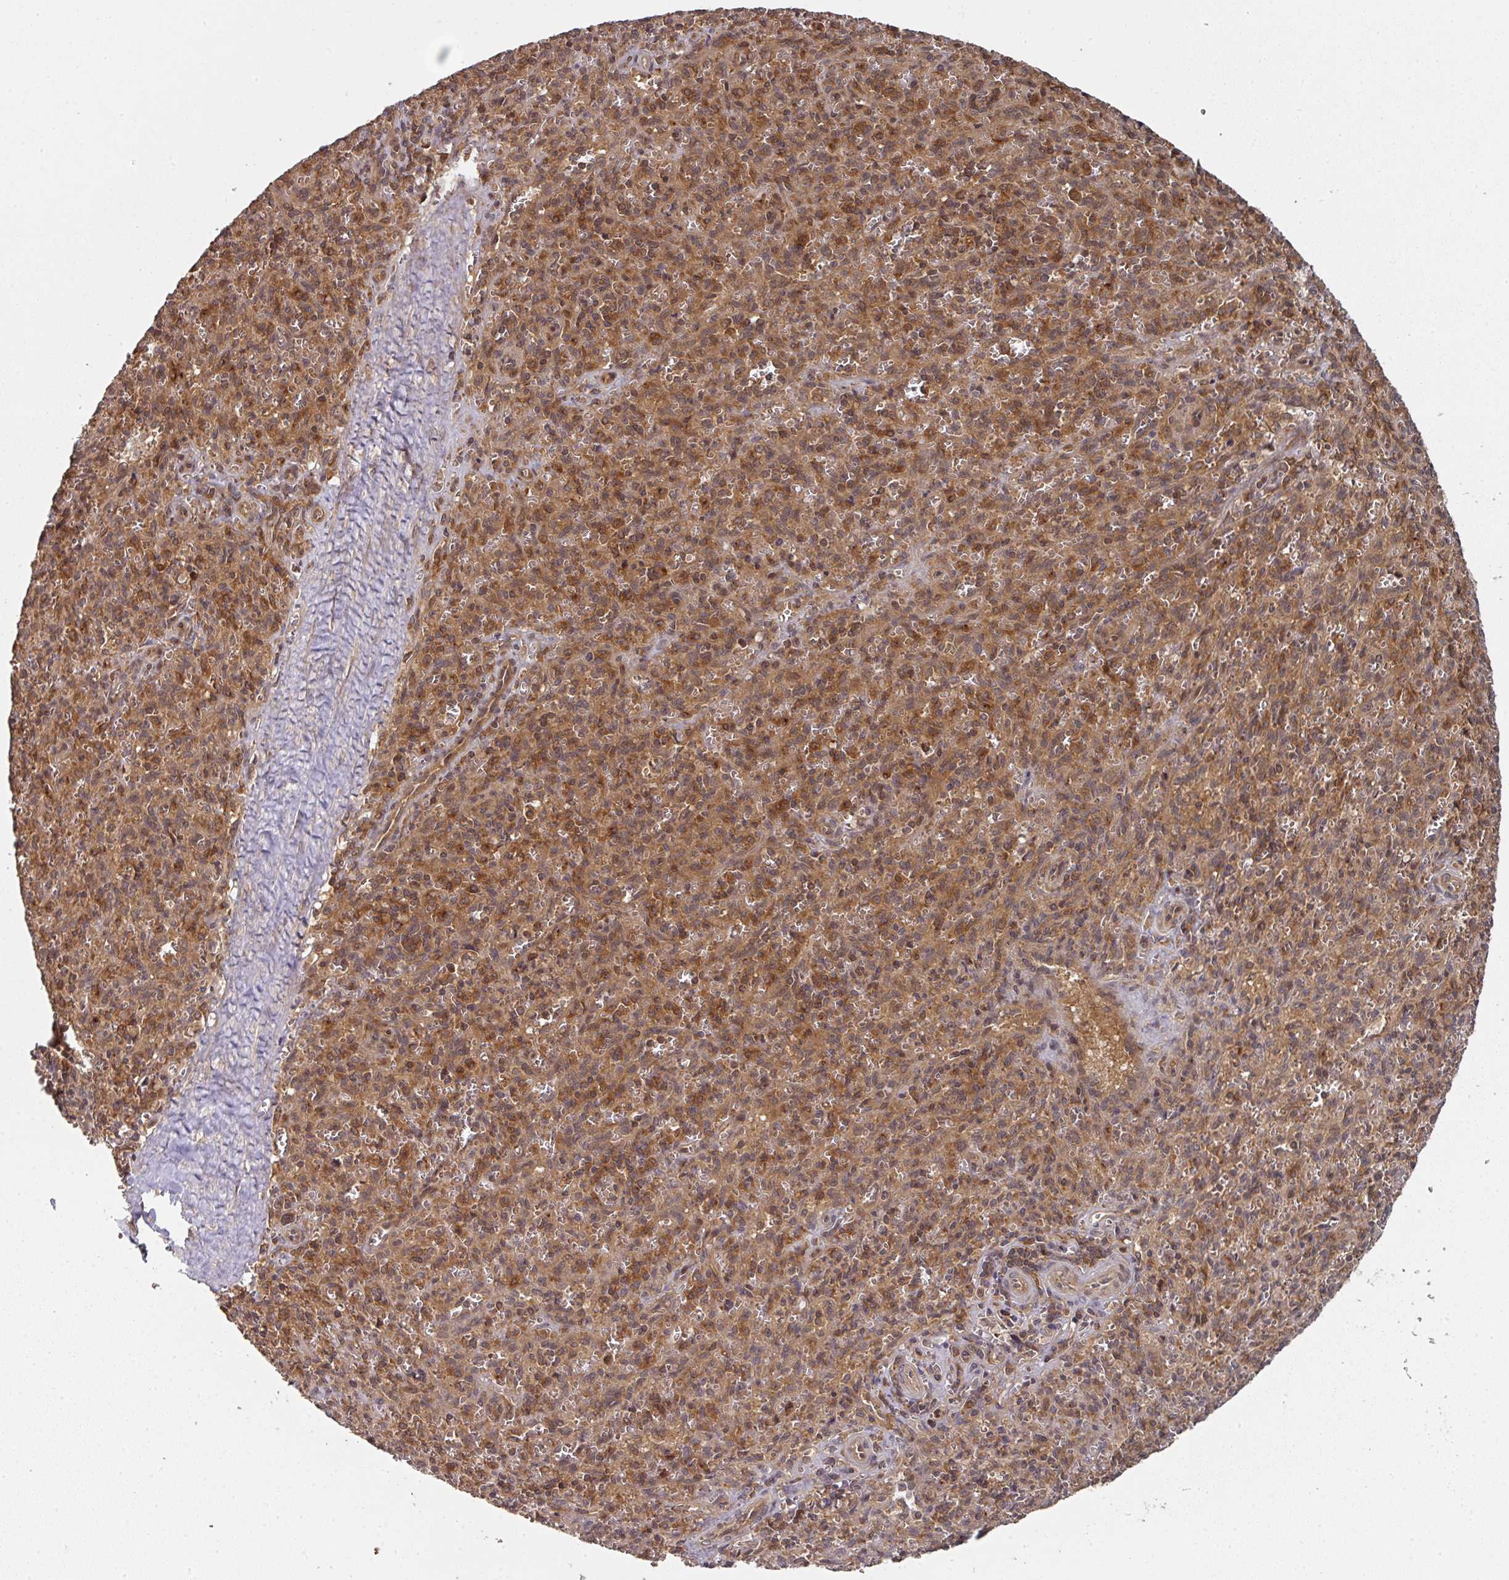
{"staining": {"intensity": "moderate", "quantity": ">75%", "location": "cytoplasmic/membranous"}, "tissue": "spleen", "cell_type": "Cells in red pulp", "image_type": "normal", "snomed": [{"axis": "morphology", "description": "Normal tissue, NOS"}, {"axis": "topography", "description": "Spleen"}], "caption": "Immunohistochemical staining of normal spleen shows >75% levels of moderate cytoplasmic/membranous protein staining in about >75% of cells in red pulp.", "gene": "EIF4EBP2", "patient": {"sex": "female", "age": 26}}